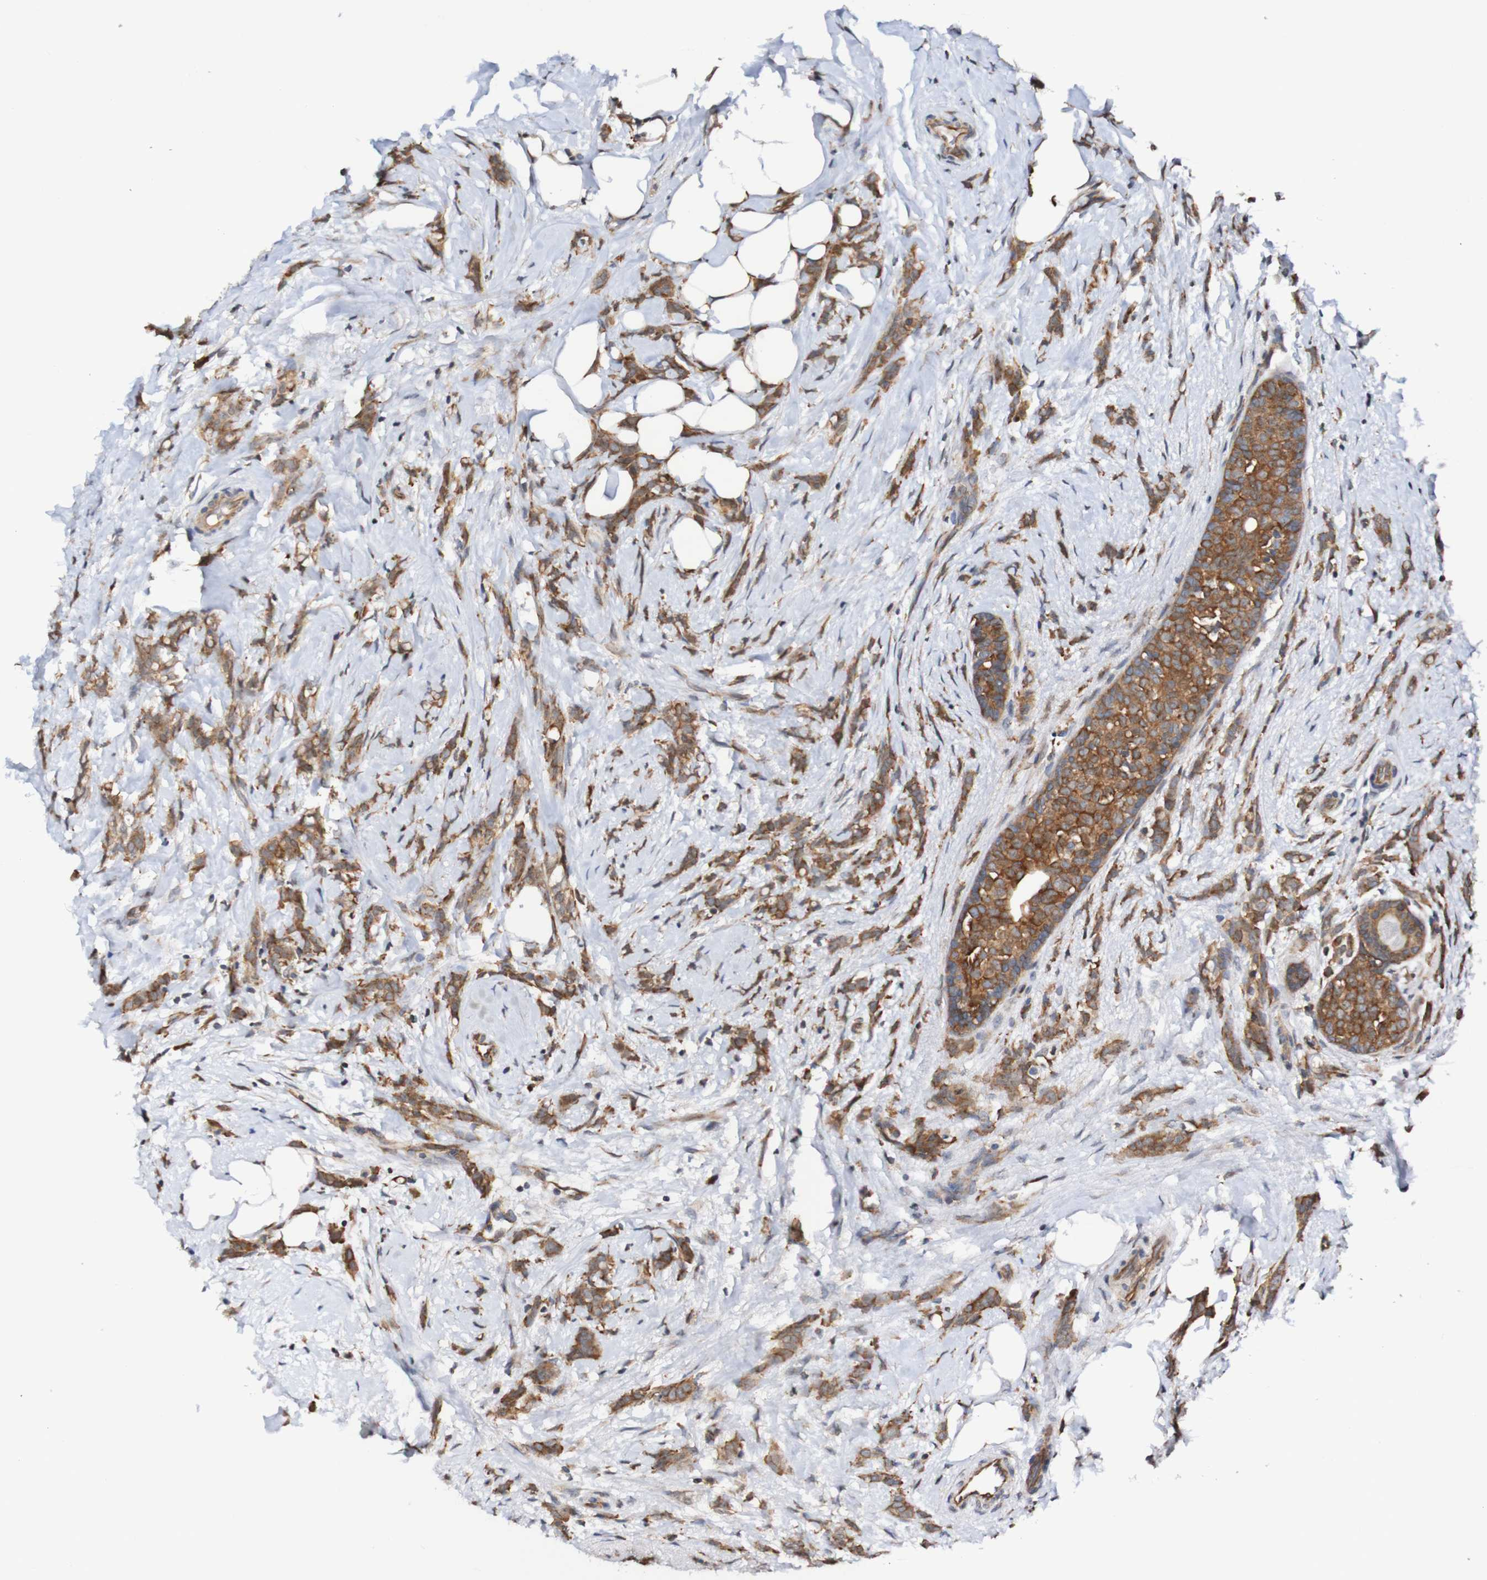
{"staining": {"intensity": "moderate", "quantity": ">75%", "location": "cytoplasmic/membranous"}, "tissue": "breast cancer", "cell_type": "Tumor cells", "image_type": "cancer", "snomed": [{"axis": "morphology", "description": "Lobular carcinoma, in situ"}, {"axis": "morphology", "description": "Lobular carcinoma"}, {"axis": "topography", "description": "Breast"}], "caption": "The micrograph exhibits staining of lobular carcinoma (breast), revealing moderate cytoplasmic/membranous protein staining (brown color) within tumor cells. Ihc stains the protein in brown and the nuclei are stained blue.", "gene": "AXIN1", "patient": {"sex": "female", "age": 41}}